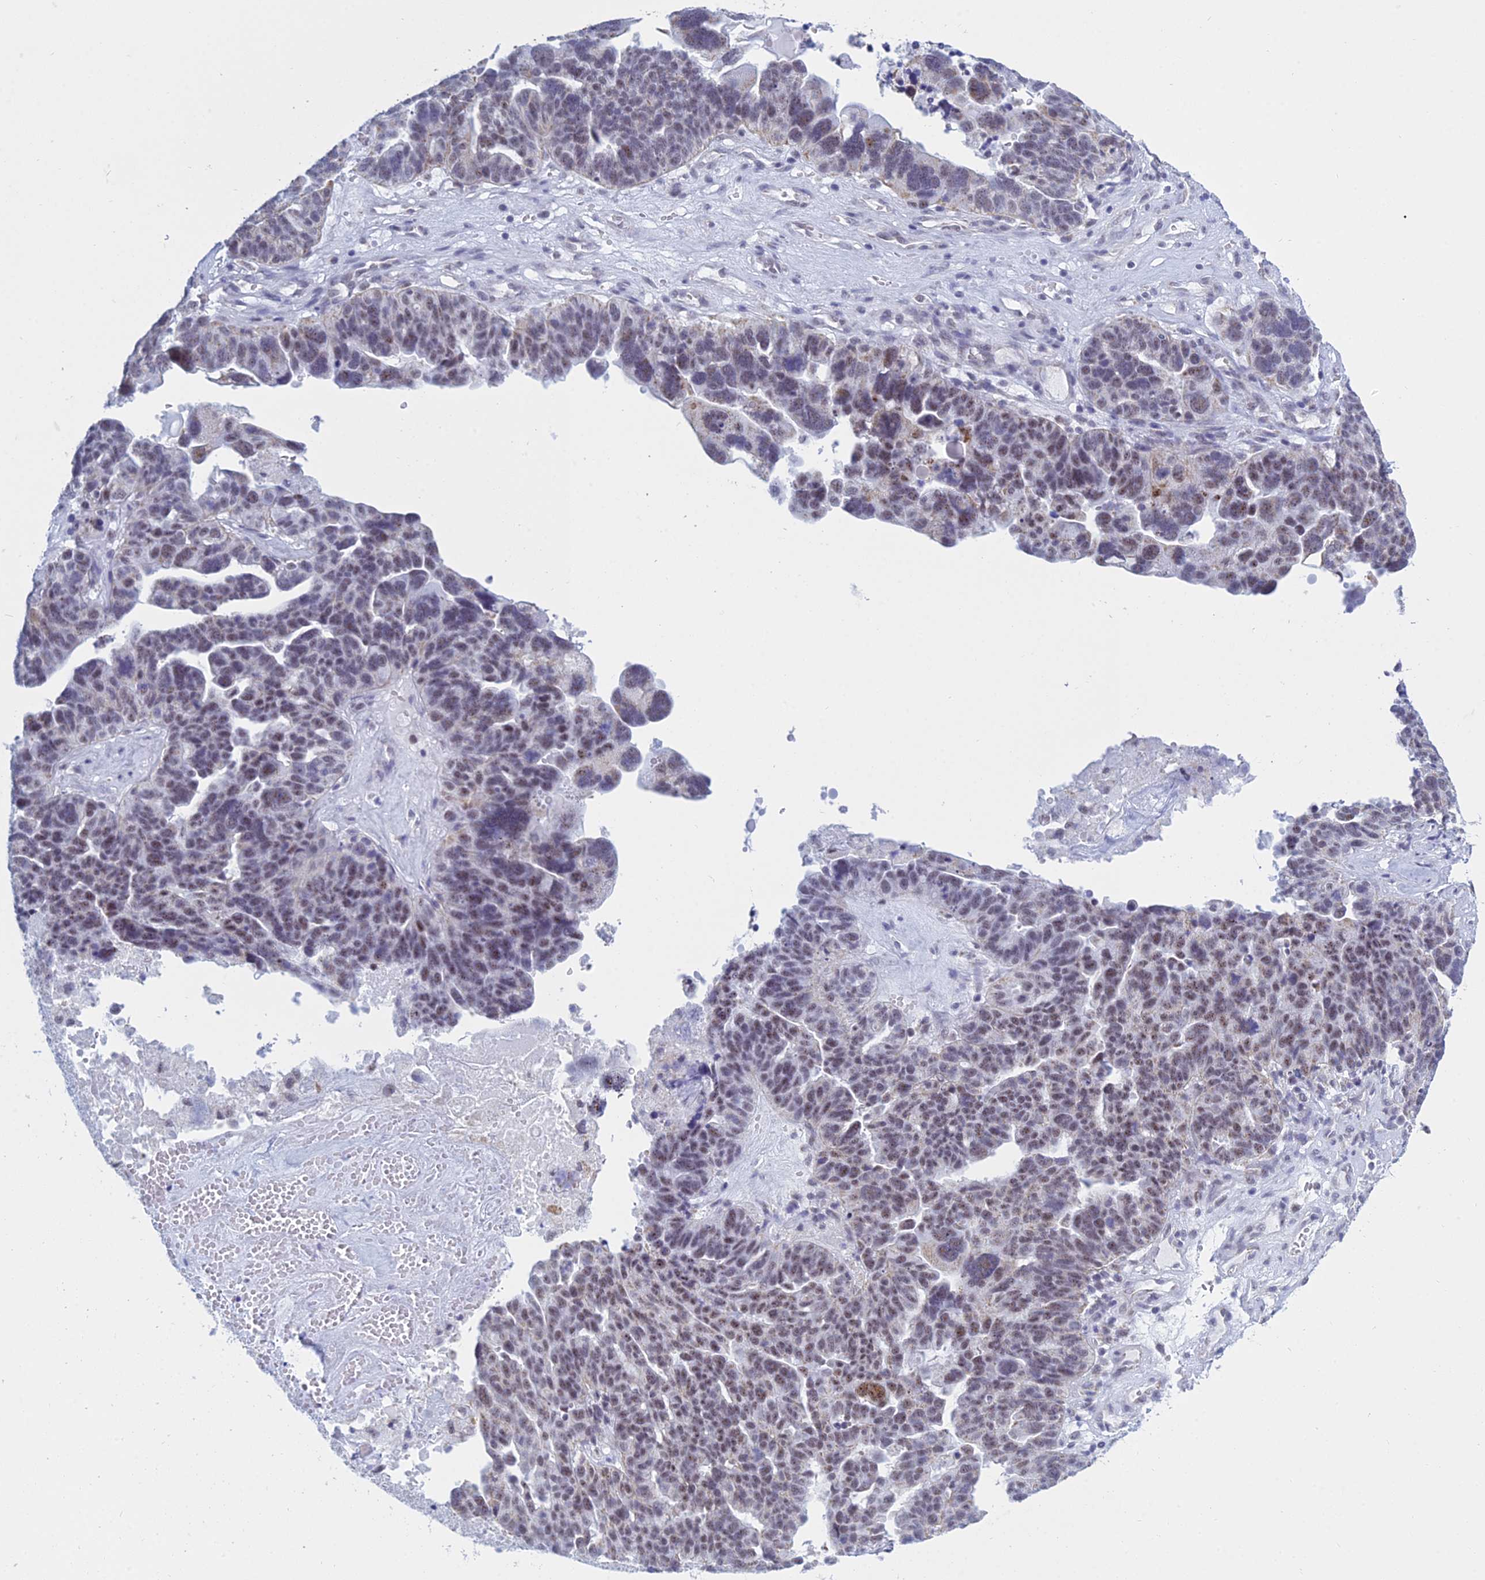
{"staining": {"intensity": "moderate", "quantity": ">75%", "location": "nuclear"}, "tissue": "ovarian cancer", "cell_type": "Tumor cells", "image_type": "cancer", "snomed": [{"axis": "morphology", "description": "Cystadenocarcinoma, serous, NOS"}, {"axis": "topography", "description": "Ovary"}], "caption": "Brown immunohistochemical staining in ovarian cancer (serous cystadenocarcinoma) exhibits moderate nuclear expression in approximately >75% of tumor cells.", "gene": "KLF14", "patient": {"sex": "female", "age": 59}}